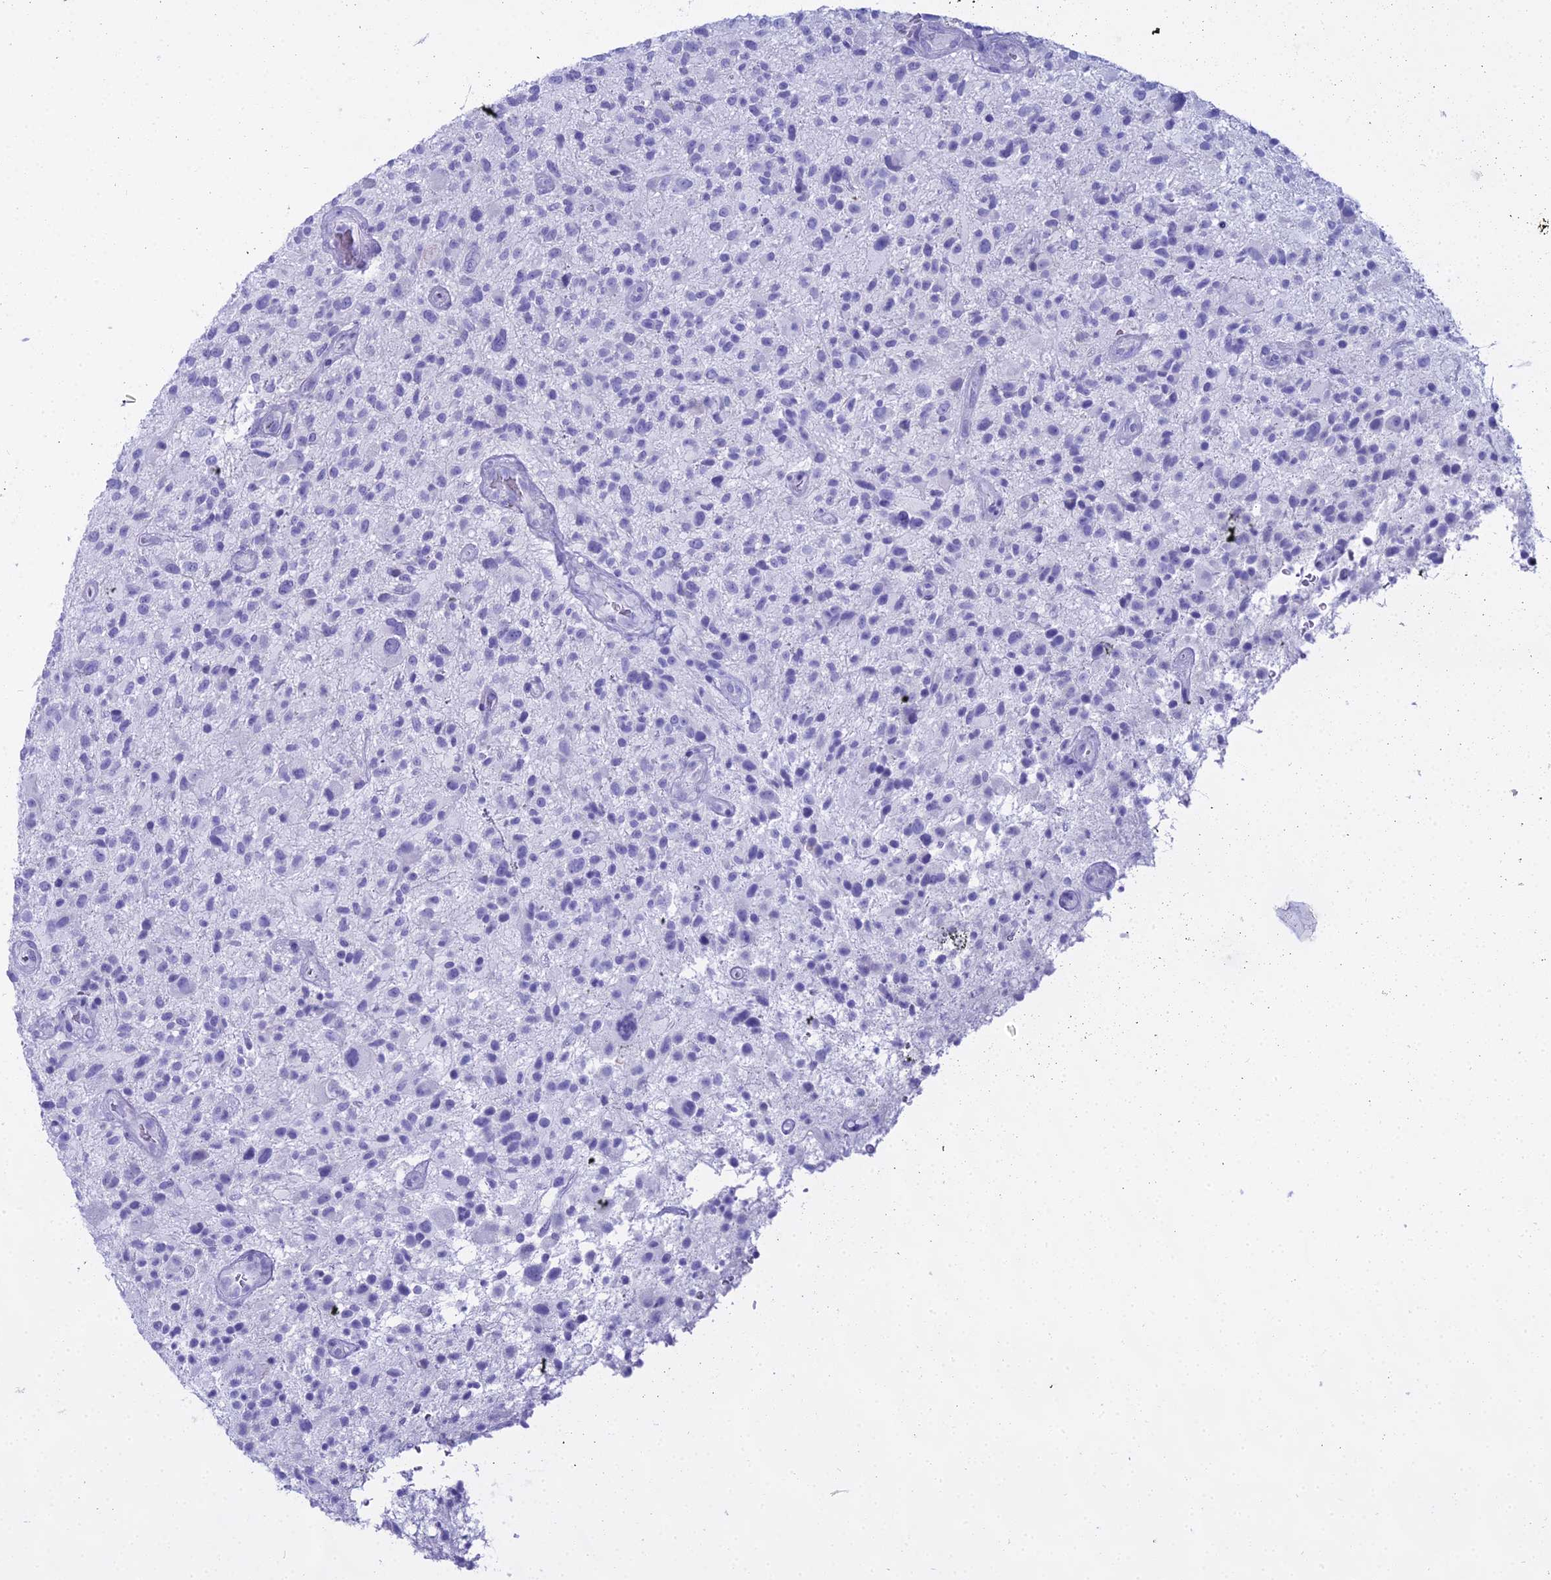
{"staining": {"intensity": "negative", "quantity": "none", "location": "none"}, "tissue": "glioma", "cell_type": "Tumor cells", "image_type": "cancer", "snomed": [{"axis": "morphology", "description": "Glioma, malignant, High grade"}, {"axis": "topography", "description": "Brain"}], "caption": "A high-resolution photomicrograph shows immunohistochemistry staining of glioma, which exhibits no significant expression in tumor cells.", "gene": "CGB2", "patient": {"sex": "male", "age": 47}}